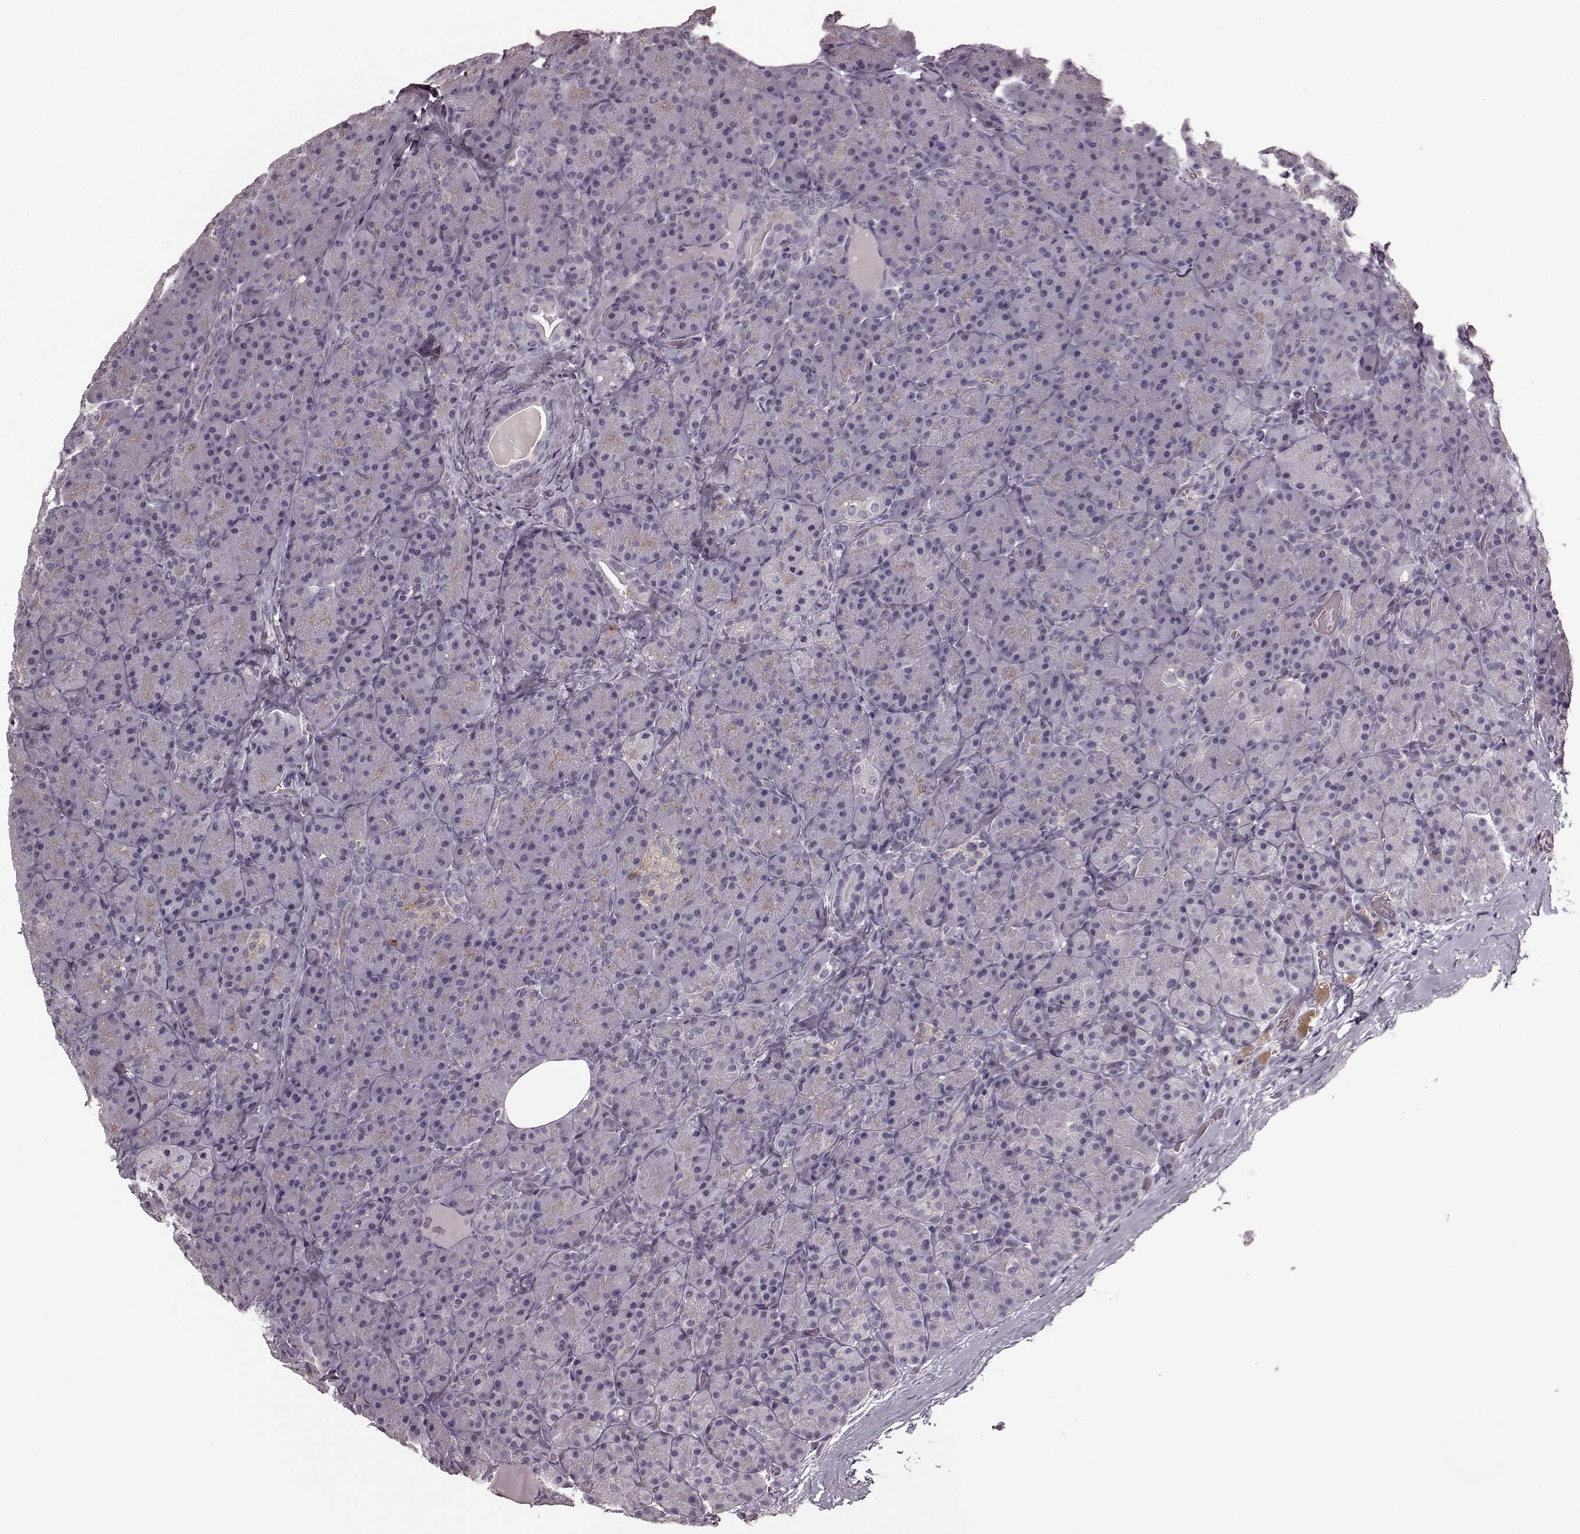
{"staining": {"intensity": "negative", "quantity": "none", "location": "none"}, "tissue": "pancreas", "cell_type": "Exocrine glandular cells", "image_type": "normal", "snomed": [{"axis": "morphology", "description": "Normal tissue, NOS"}, {"axis": "topography", "description": "Pancreas"}], "caption": "Exocrine glandular cells are negative for brown protein staining in normal pancreas. (DAB (3,3'-diaminobenzidine) IHC with hematoxylin counter stain).", "gene": "PRKCE", "patient": {"sex": "male", "age": 57}}